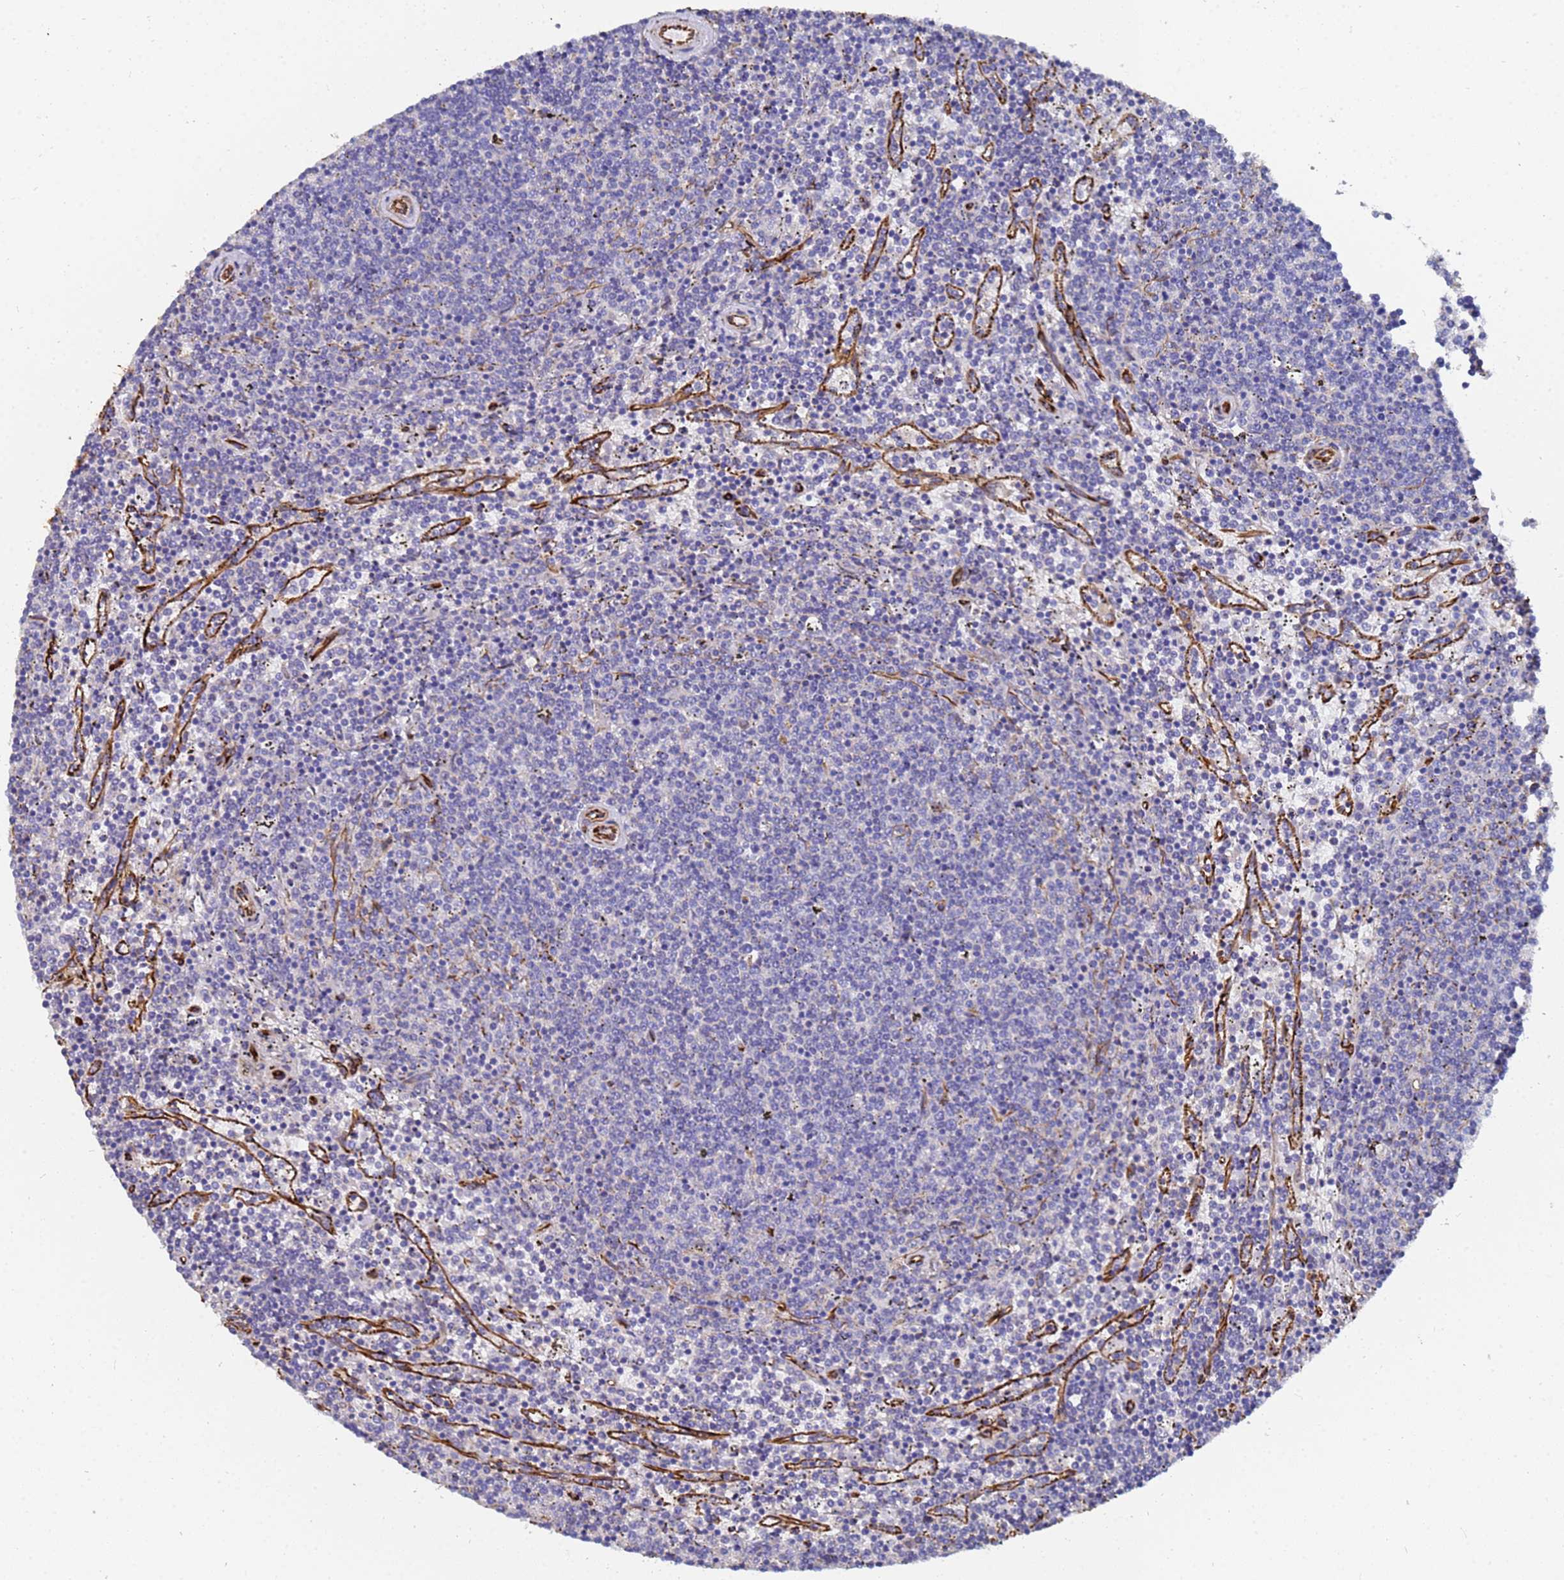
{"staining": {"intensity": "negative", "quantity": "none", "location": "none"}, "tissue": "lymphoma", "cell_type": "Tumor cells", "image_type": "cancer", "snomed": [{"axis": "morphology", "description": "Malignant lymphoma, non-Hodgkin's type, Low grade"}, {"axis": "topography", "description": "Spleen"}], "caption": "A micrograph of low-grade malignant lymphoma, non-Hodgkin's type stained for a protein reveals no brown staining in tumor cells.", "gene": "SYT13", "patient": {"sex": "female", "age": 50}}